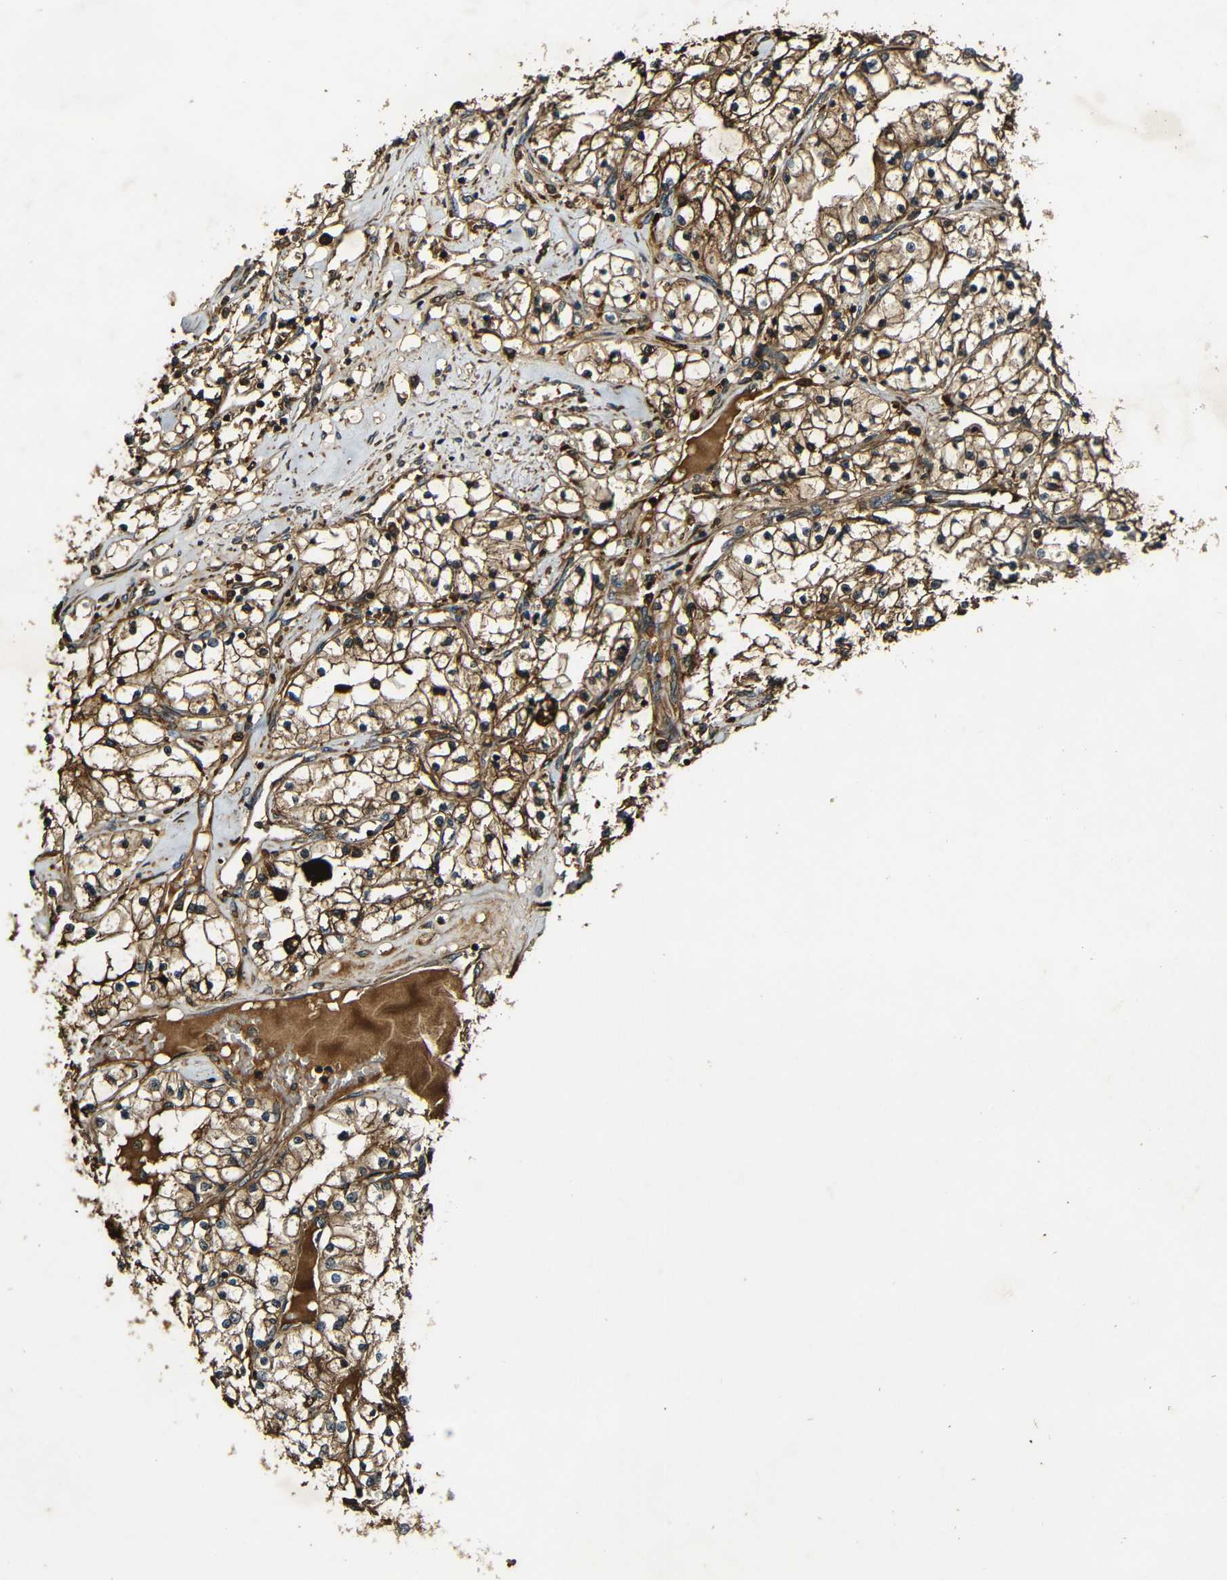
{"staining": {"intensity": "moderate", "quantity": ">75%", "location": "cytoplasmic/membranous"}, "tissue": "renal cancer", "cell_type": "Tumor cells", "image_type": "cancer", "snomed": [{"axis": "morphology", "description": "Adenocarcinoma, NOS"}, {"axis": "topography", "description": "Kidney"}], "caption": "Brown immunohistochemical staining in renal cancer demonstrates moderate cytoplasmic/membranous staining in approximately >75% of tumor cells.", "gene": "CASP8", "patient": {"sex": "male", "age": 68}}